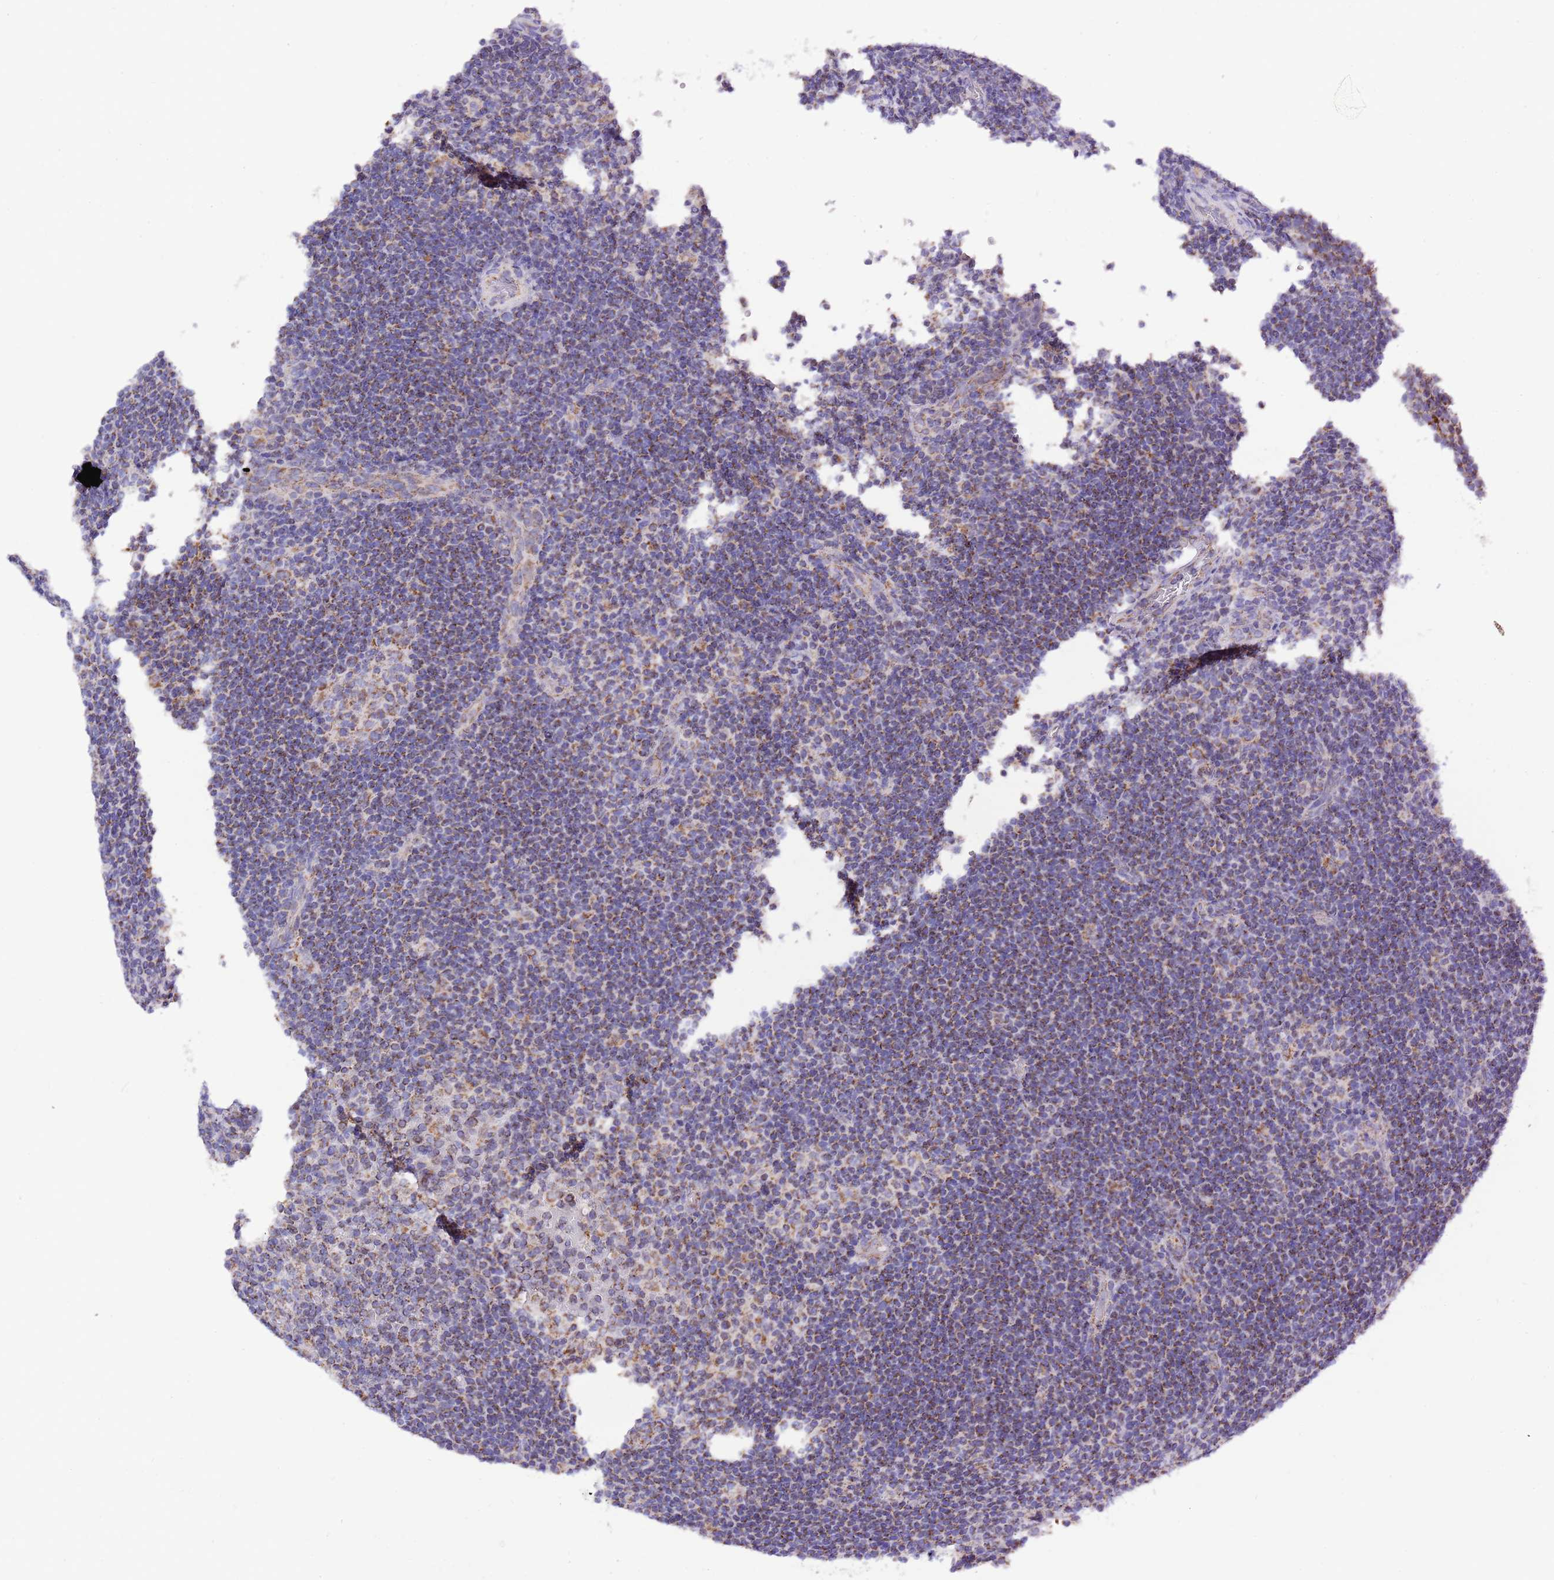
{"staining": {"intensity": "weak", "quantity": "<25%", "location": "cytoplasmic/membranous"}, "tissue": "lymphoma", "cell_type": "Tumor cells", "image_type": "cancer", "snomed": [{"axis": "morphology", "description": "Hodgkin's disease, NOS"}, {"axis": "topography", "description": "Lymph node"}], "caption": "This is an immunohistochemistry (IHC) histopathology image of human lymphoma. There is no positivity in tumor cells.", "gene": "TEKTIP1", "patient": {"sex": "female", "age": 57}}